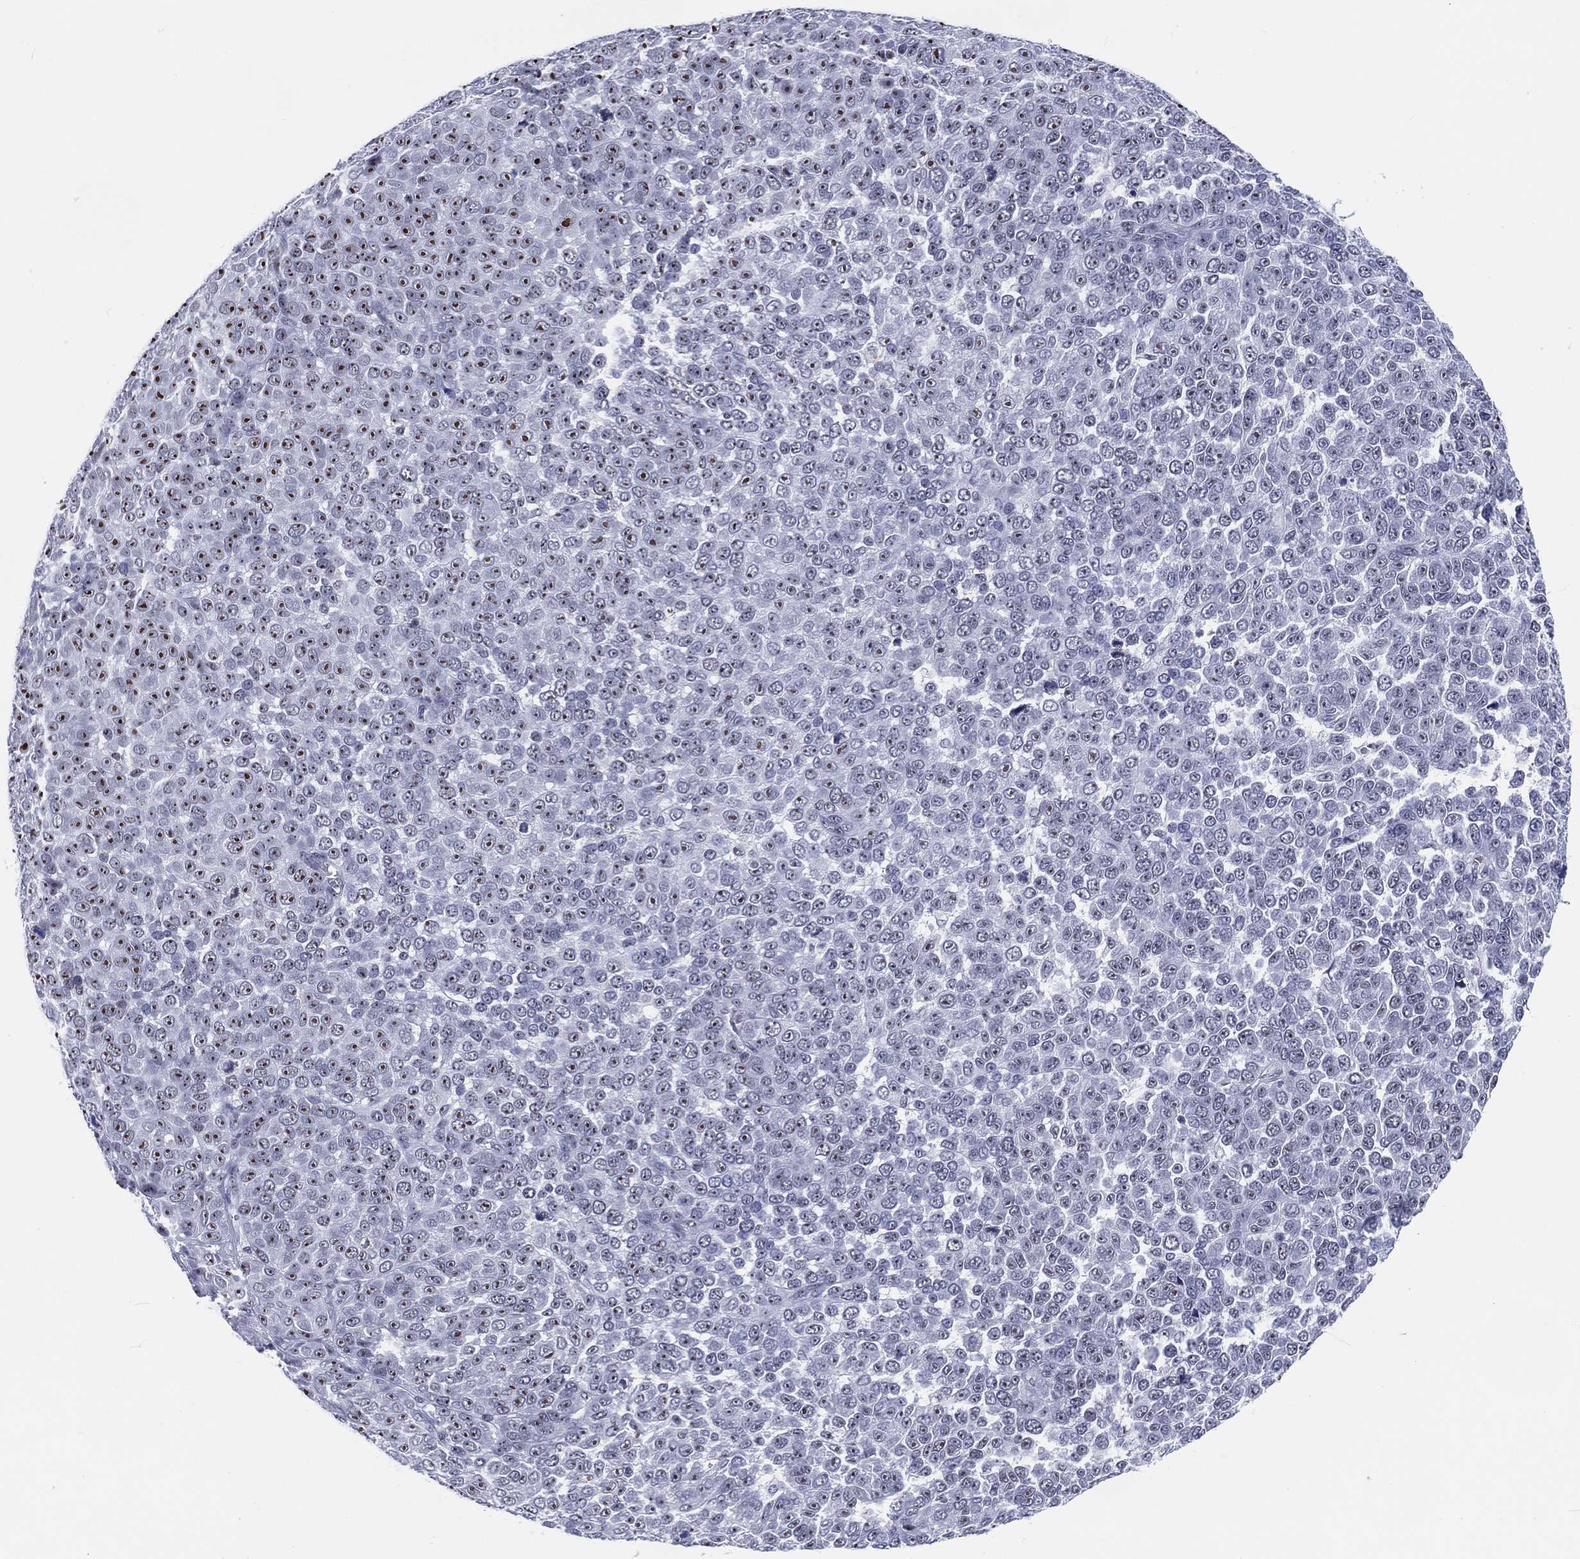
{"staining": {"intensity": "moderate", "quantity": "<25%", "location": "nuclear"}, "tissue": "melanoma", "cell_type": "Tumor cells", "image_type": "cancer", "snomed": [{"axis": "morphology", "description": "Malignant melanoma, NOS"}, {"axis": "topography", "description": "Skin"}], "caption": "Immunohistochemical staining of human malignant melanoma shows low levels of moderate nuclear protein positivity in about <25% of tumor cells.", "gene": "MAPK8IP1", "patient": {"sex": "female", "age": 95}}